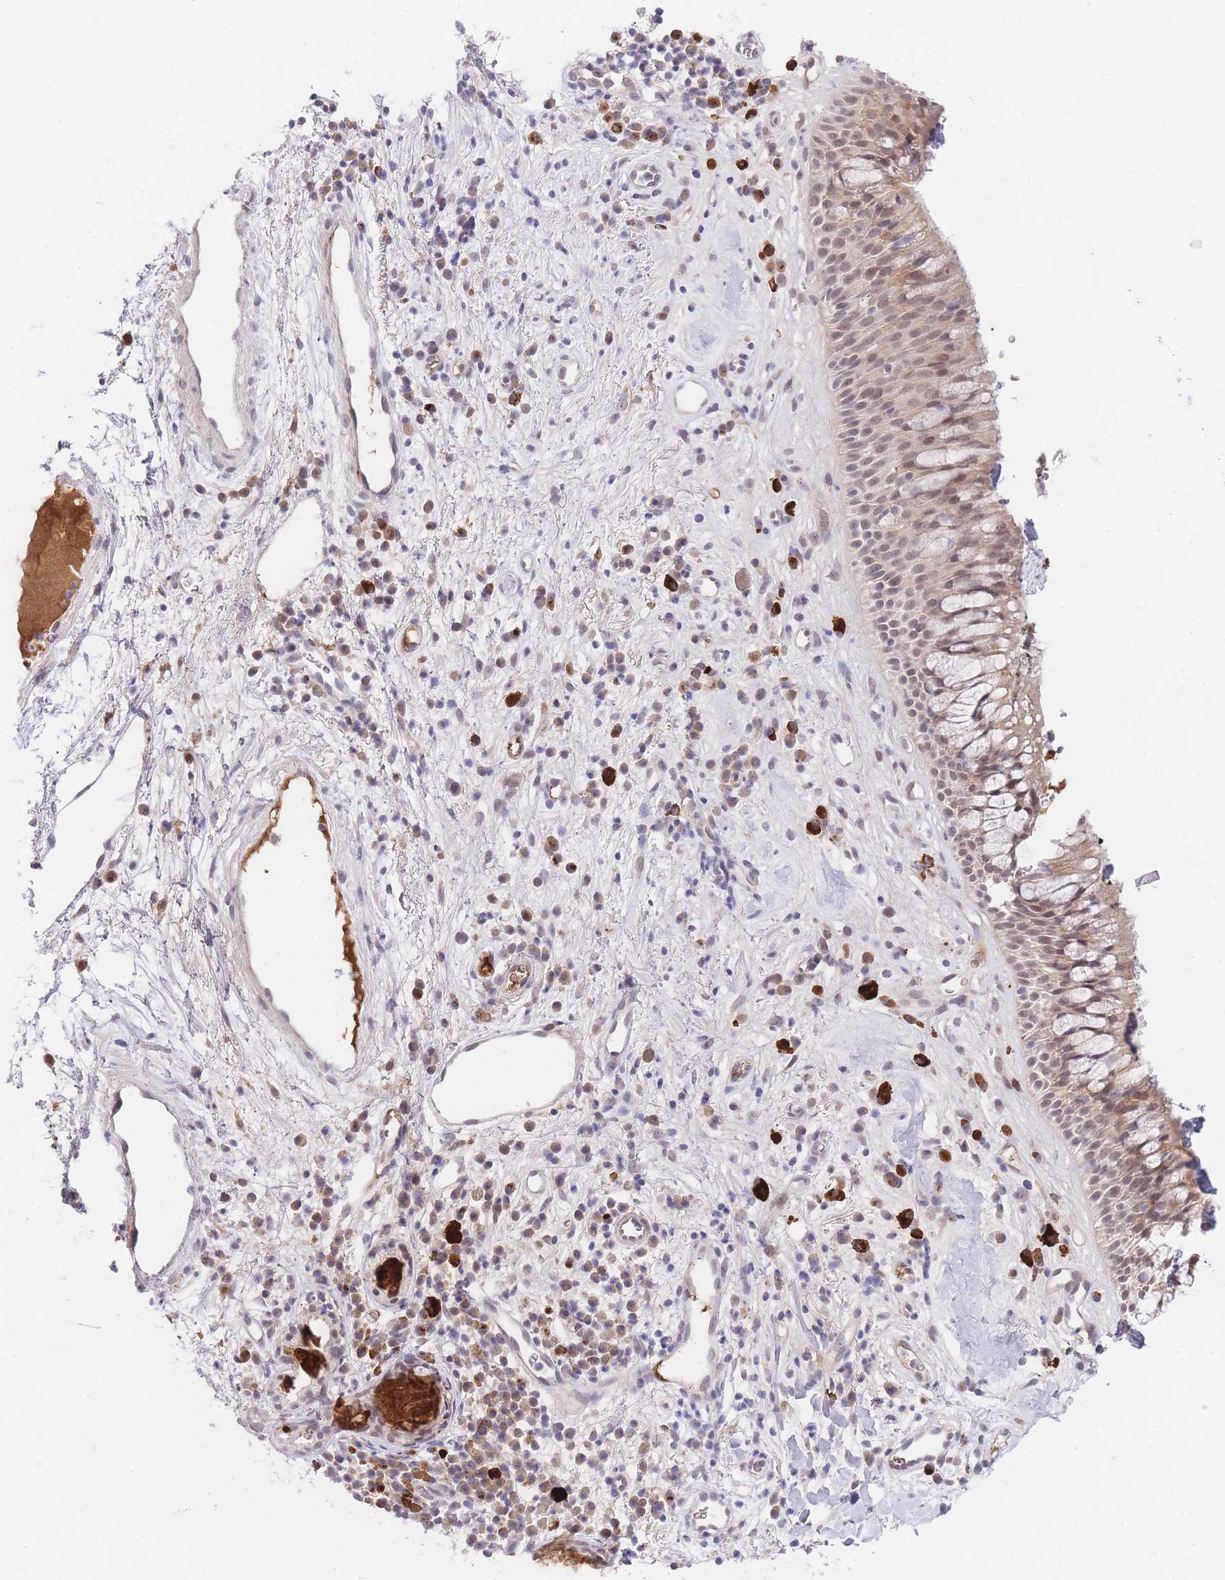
{"staining": {"intensity": "weak", "quantity": ">75%", "location": "cytoplasmic/membranous,nuclear"}, "tissue": "nasopharynx", "cell_type": "Respiratory epithelial cells", "image_type": "normal", "snomed": [{"axis": "morphology", "description": "Normal tissue, NOS"}, {"axis": "morphology", "description": "Squamous cell carcinoma, NOS"}, {"axis": "topography", "description": "Nasopharynx"}, {"axis": "topography", "description": "Head-Neck"}], "caption": "Respiratory epithelial cells display low levels of weak cytoplasmic/membranous,nuclear positivity in approximately >75% of cells in benign human nasopharynx.", "gene": "SLC25A33", "patient": {"sex": "male", "age": 85}}